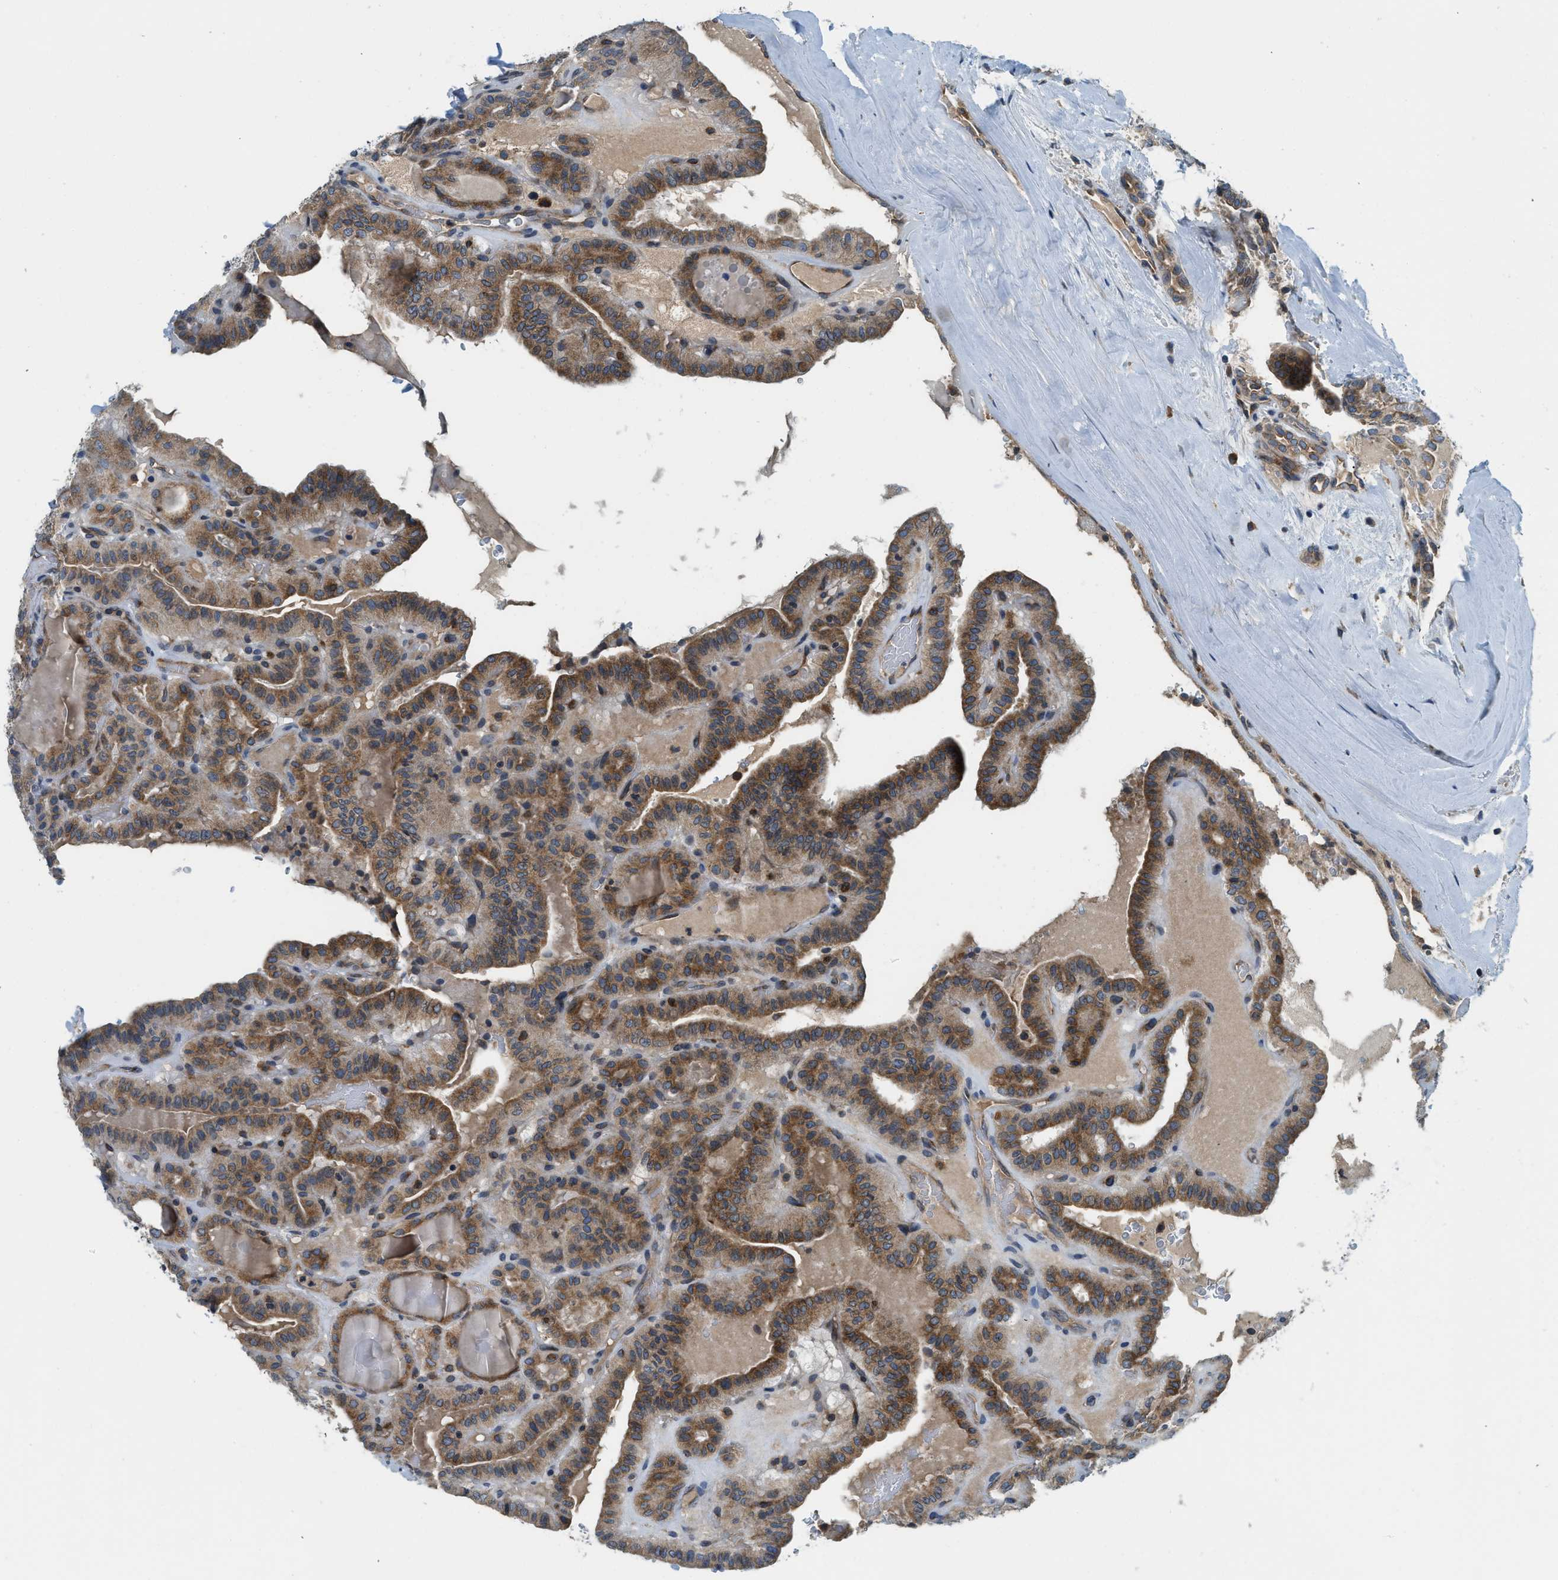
{"staining": {"intensity": "moderate", "quantity": ">75%", "location": "cytoplasmic/membranous"}, "tissue": "thyroid cancer", "cell_type": "Tumor cells", "image_type": "cancer", "snomed": [{"axis": "morphology", "description": "Papillary adenocarcinoma, NOS"}, {"axis": "topography", "description": "Thyroid gland"}], "caption": "This is a histology image of IHC staining of thyroid cancer (papillary adenocarcinoma), which shows moderate positivity in the cytoplasmic/membranous of tumor cells.", "gene": "BCAP31", "patient": {"sex": "male", "age": 77}}